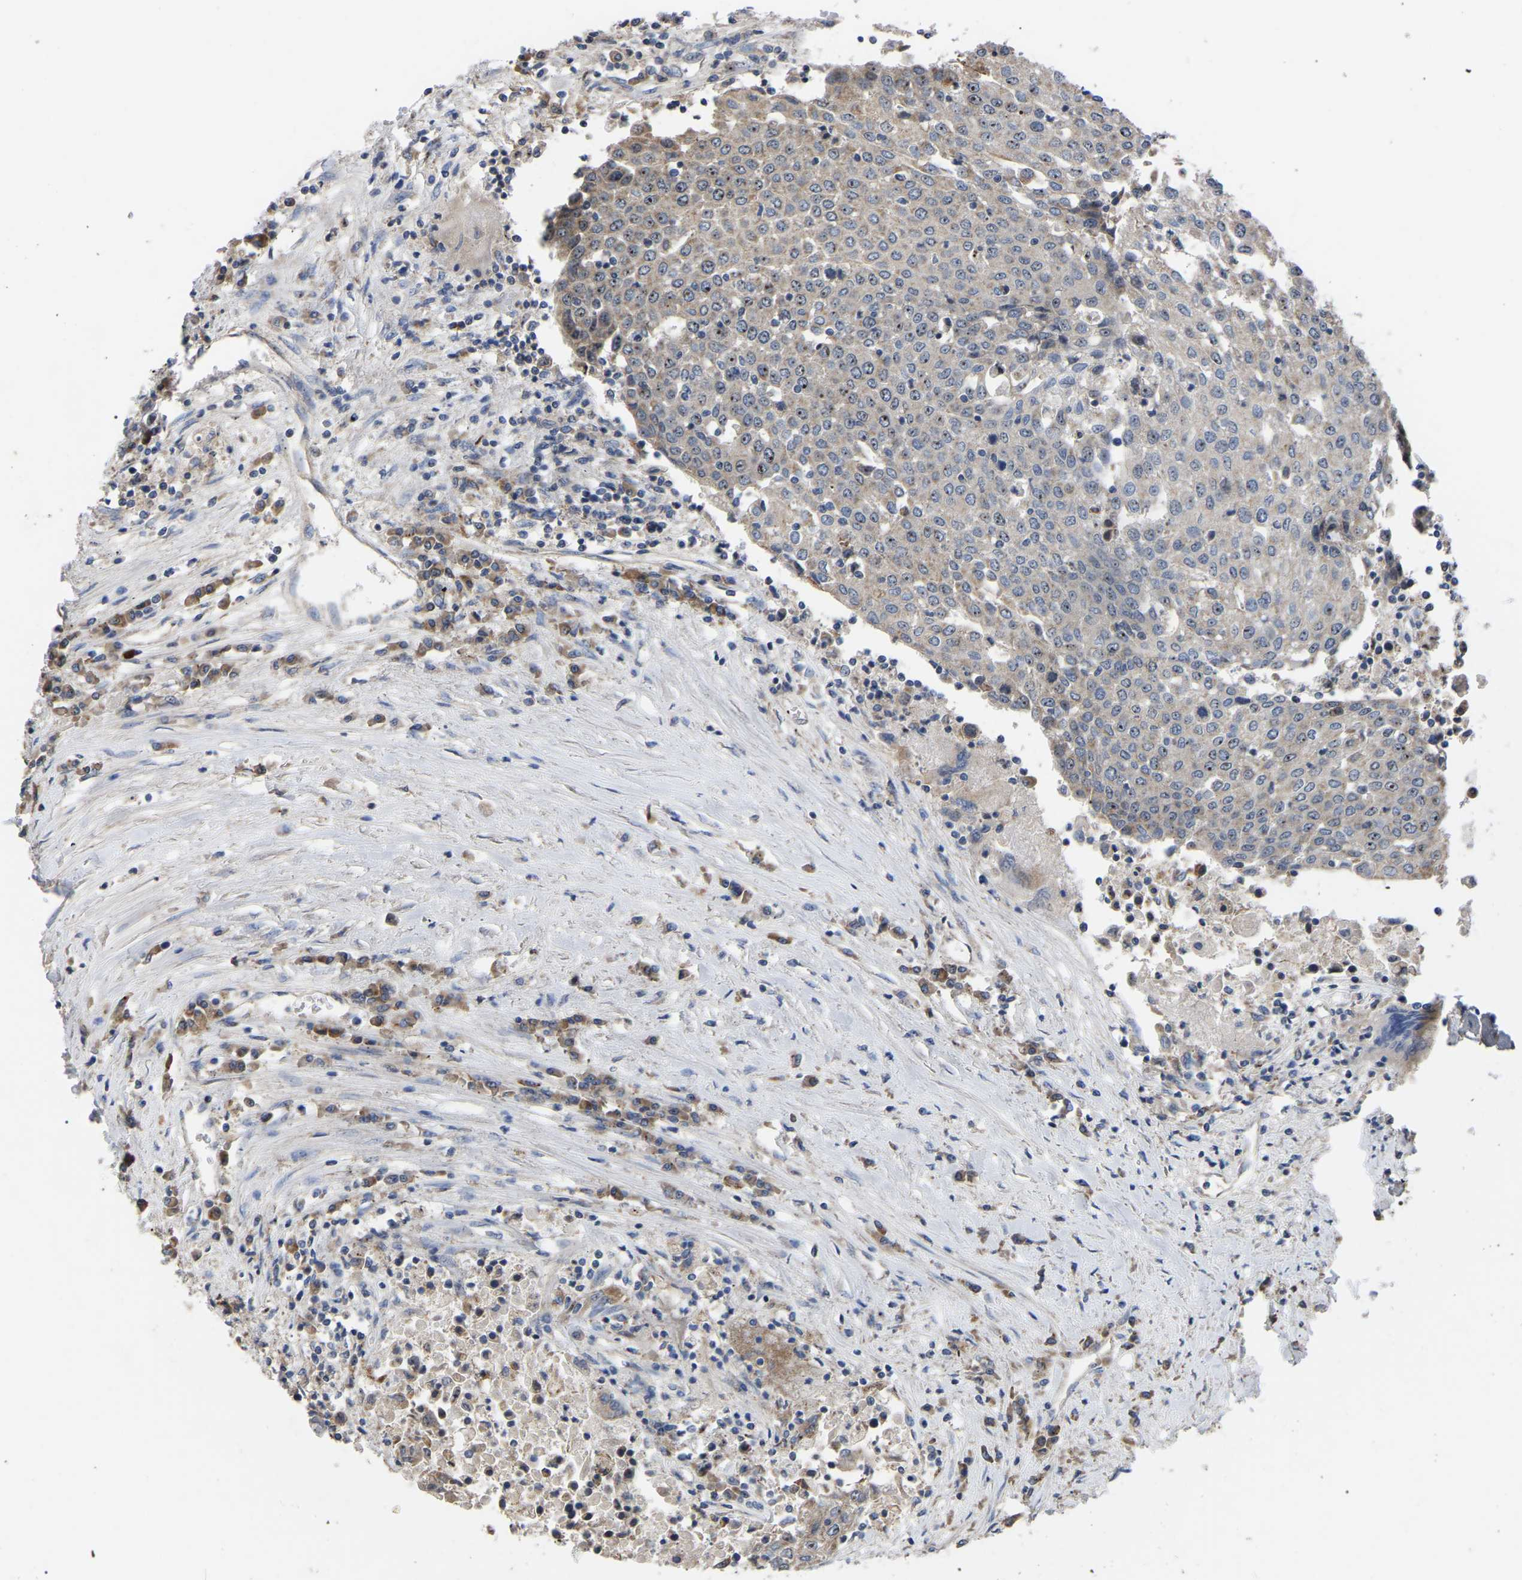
{"staining": {"intensity": "moderate", "quantity": "<25%", "location": "cytoplasmic/membranous,nuclear"}, "tissue": "urothelial cancer", "cell_type": "Tumor cells", "image_type": "cancer", "snomed": [{"axis": "morphology", "description": "Urothelial carcinoma, High grade"}, {"axis": "topography", "description": "Urinary bladder"}], "caption": "Protein expression analysis of high-grade urothelial carcinoma demonstrates moderate cytoplasmic/membranous and nuclear staining in about <25% of tumor cells.", "gene": "NOP53", "patient": {"sex": "female", "age": 85}}